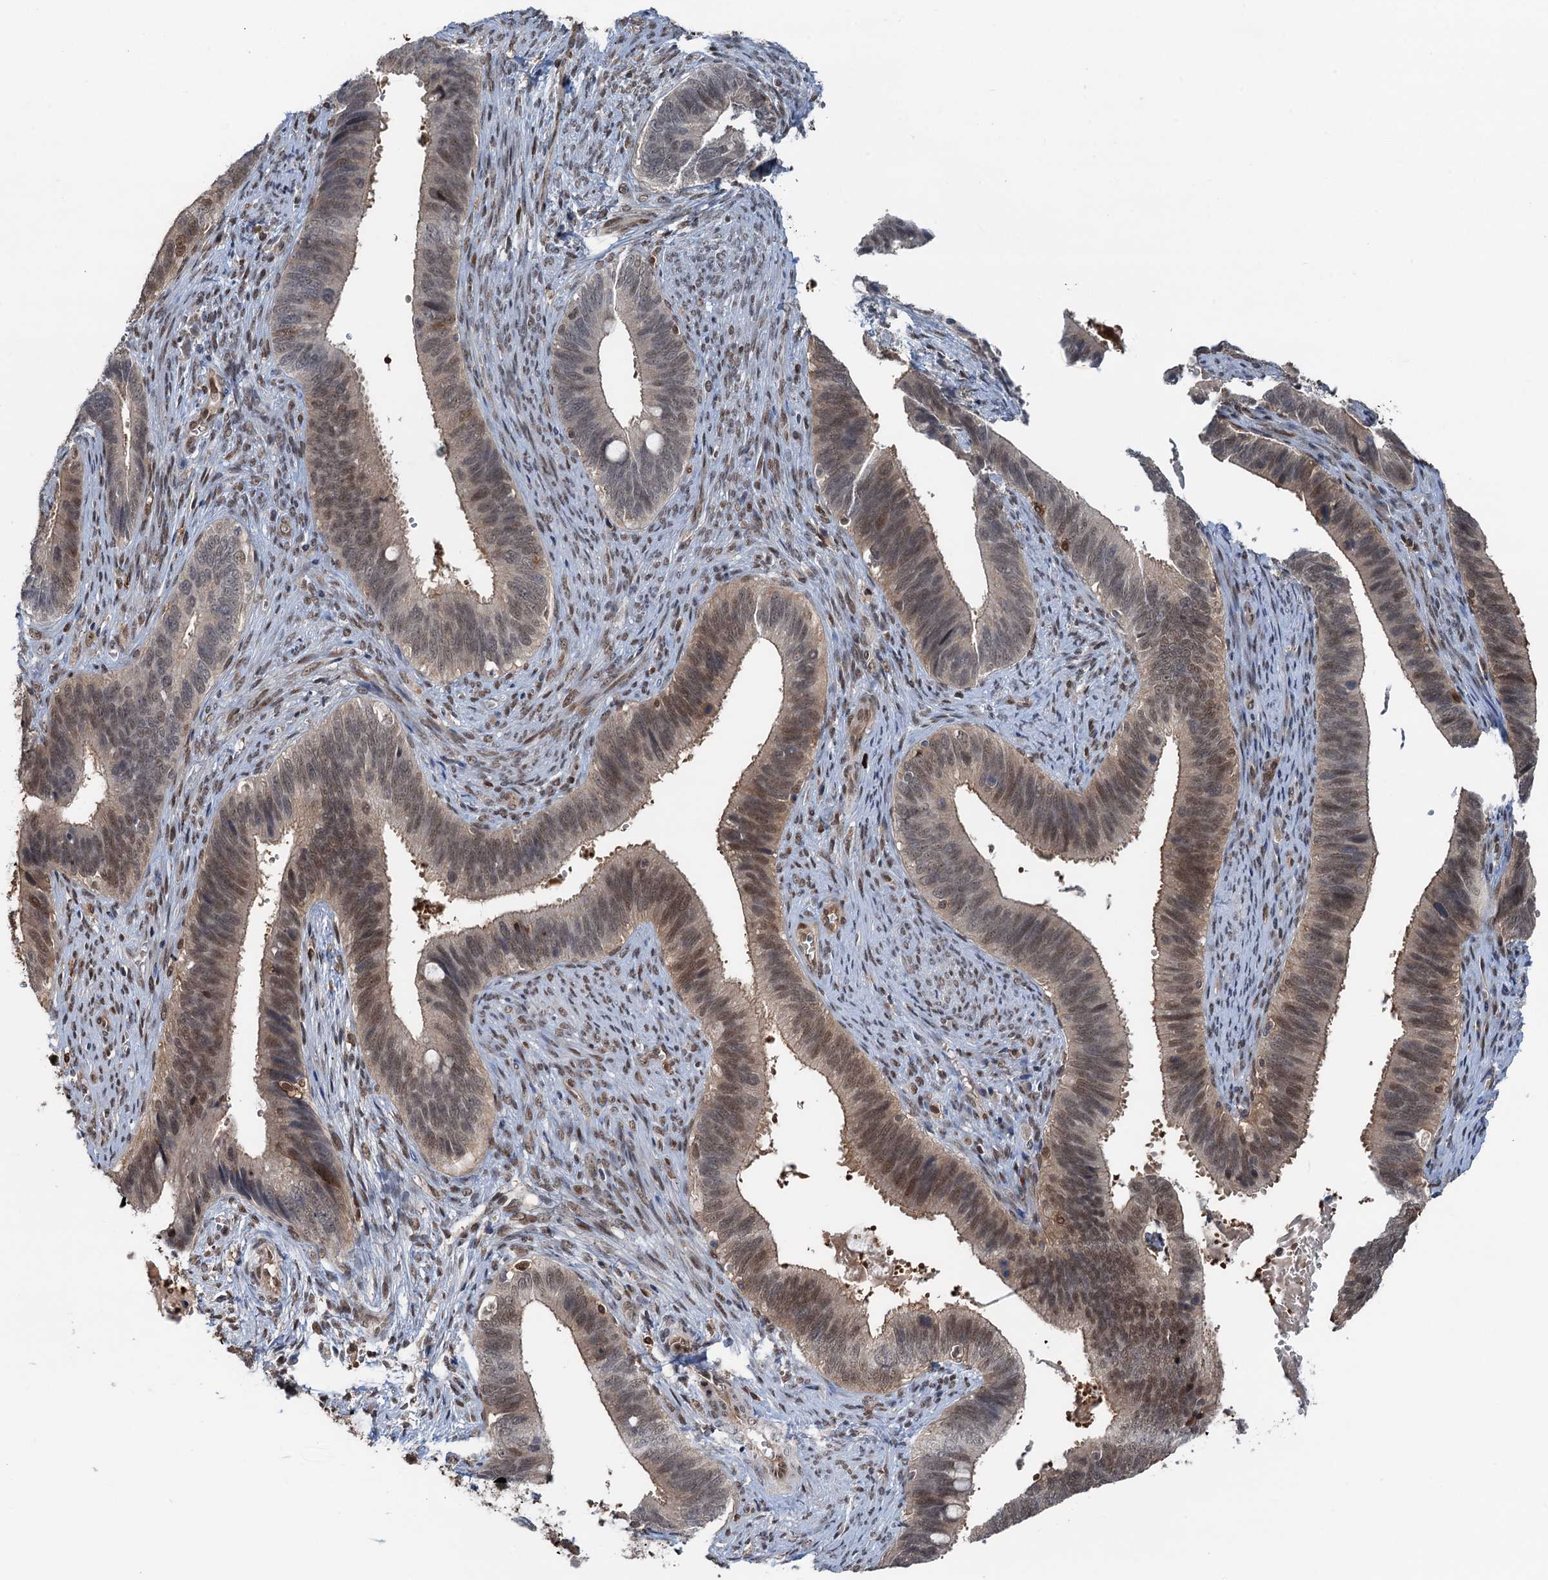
{"staining": {"intensity": "moderate", "quantity": "25%-75%", "location": "nuclear"}, "tissue": "cervical cancer", "cell_type": "Tumor cells", "image_type": "cancer", "snomed": [{"axis": "morphology", "description": "Adenocarcinoma, NOS"}, {"axis": "topography", "description": "Cervix"}], "caption": "Immunohistochemical staining of adenocarcinoma (cervical) demonstrates moderate nuclear protein positivity in approximately 25%-75% of tumor cells.", "gene": "ZNF609", "patient": {"sex": "female", "age": 42}}